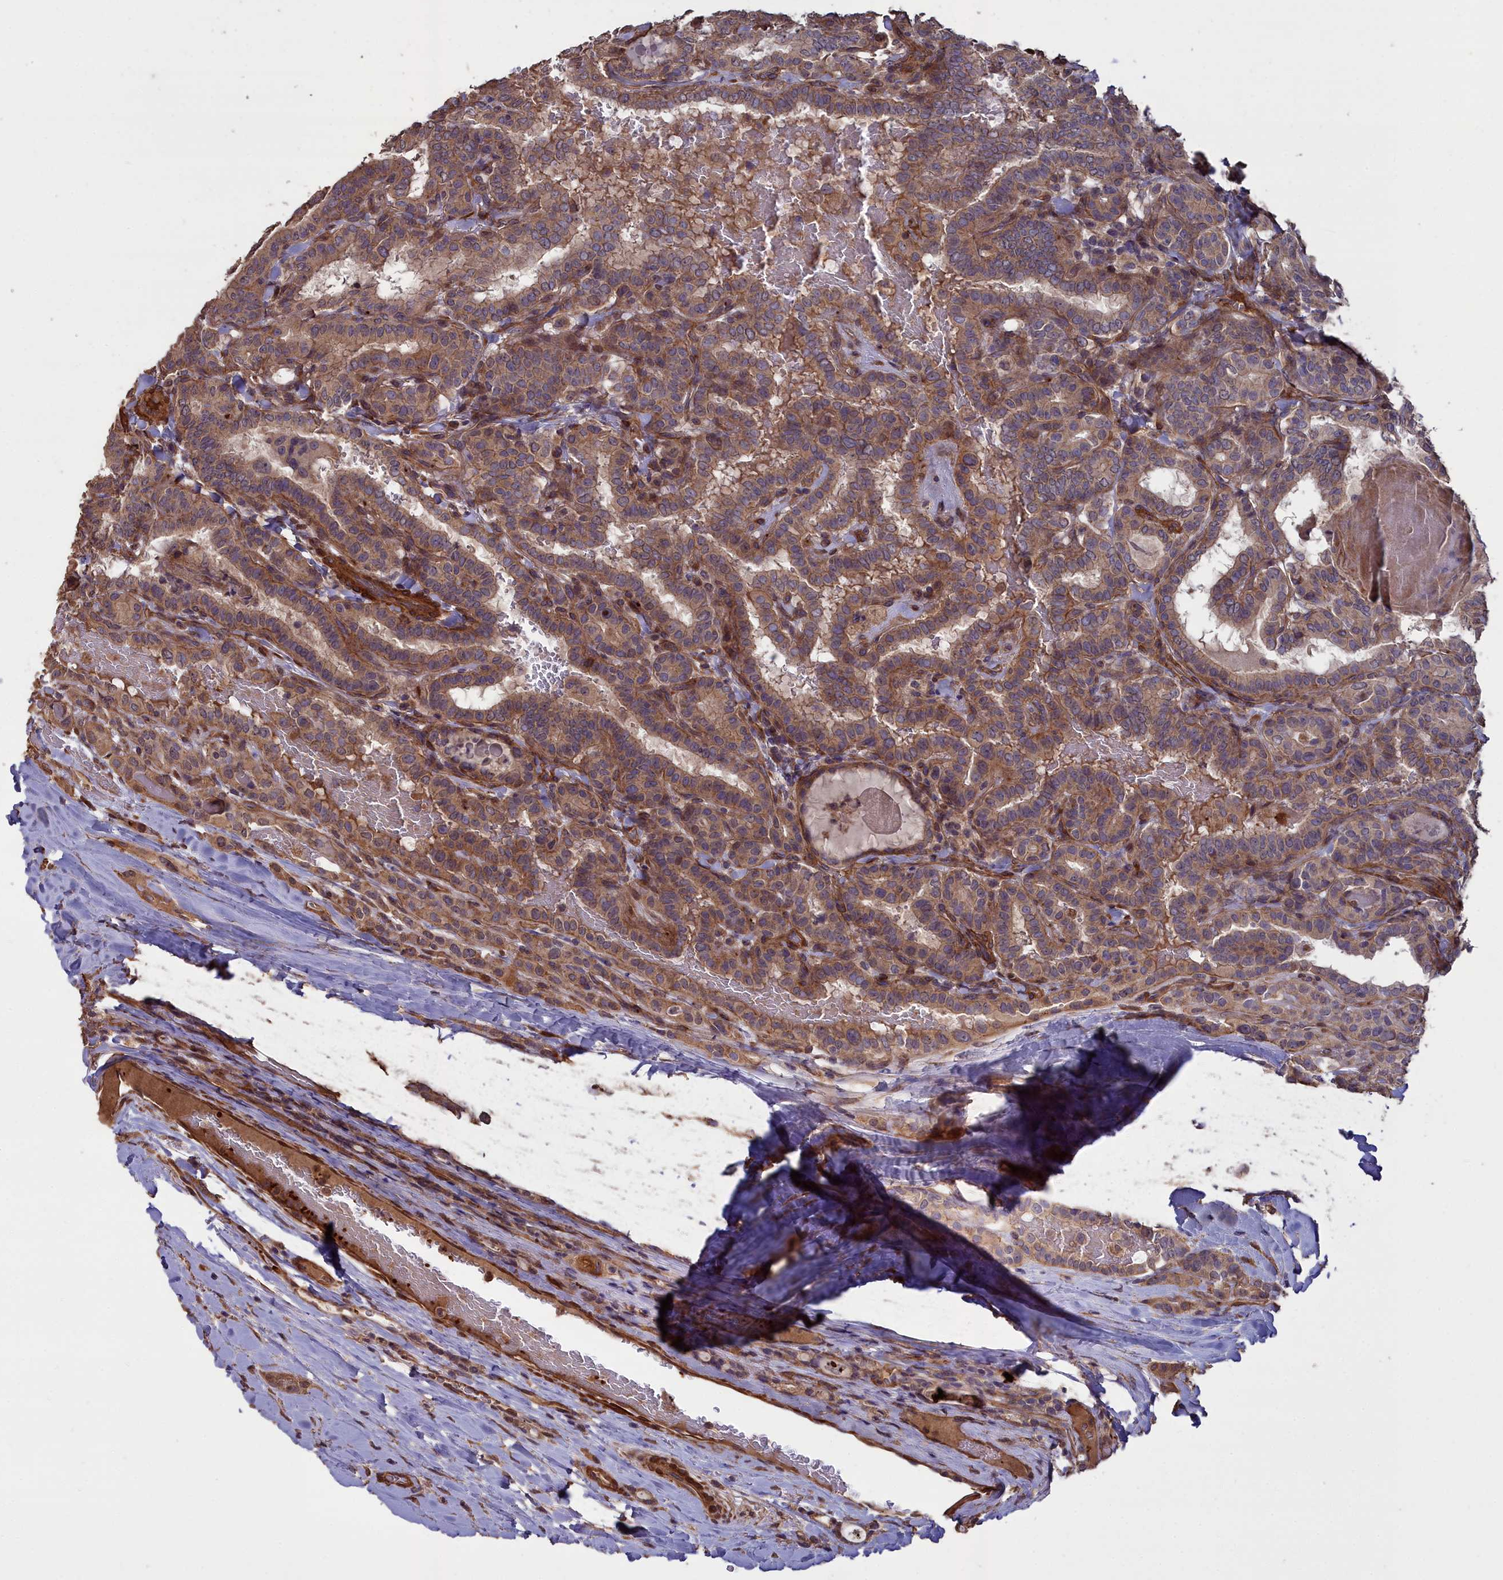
{"staining": {"intensity": "weak", "quantity": ">75%", "location": "cytoplasmic/membranous"}, "tissue": "thyroid cancer", "cell_type": "Tumor cells", "image_type": "cancer", "snomed": [{"axis": "morphology", "description": "Papillary adenocarcinoma, NOS"}, {"axis": "topography", "description": "Thyroid gland"}], "caption": "Thyroid cancer tissue shows weak cytoplasmic/membranous positivity in about >75% of tumor cells", "gene": "ATP6V0A2", "patient": {"sex": "female", "age": 72}}